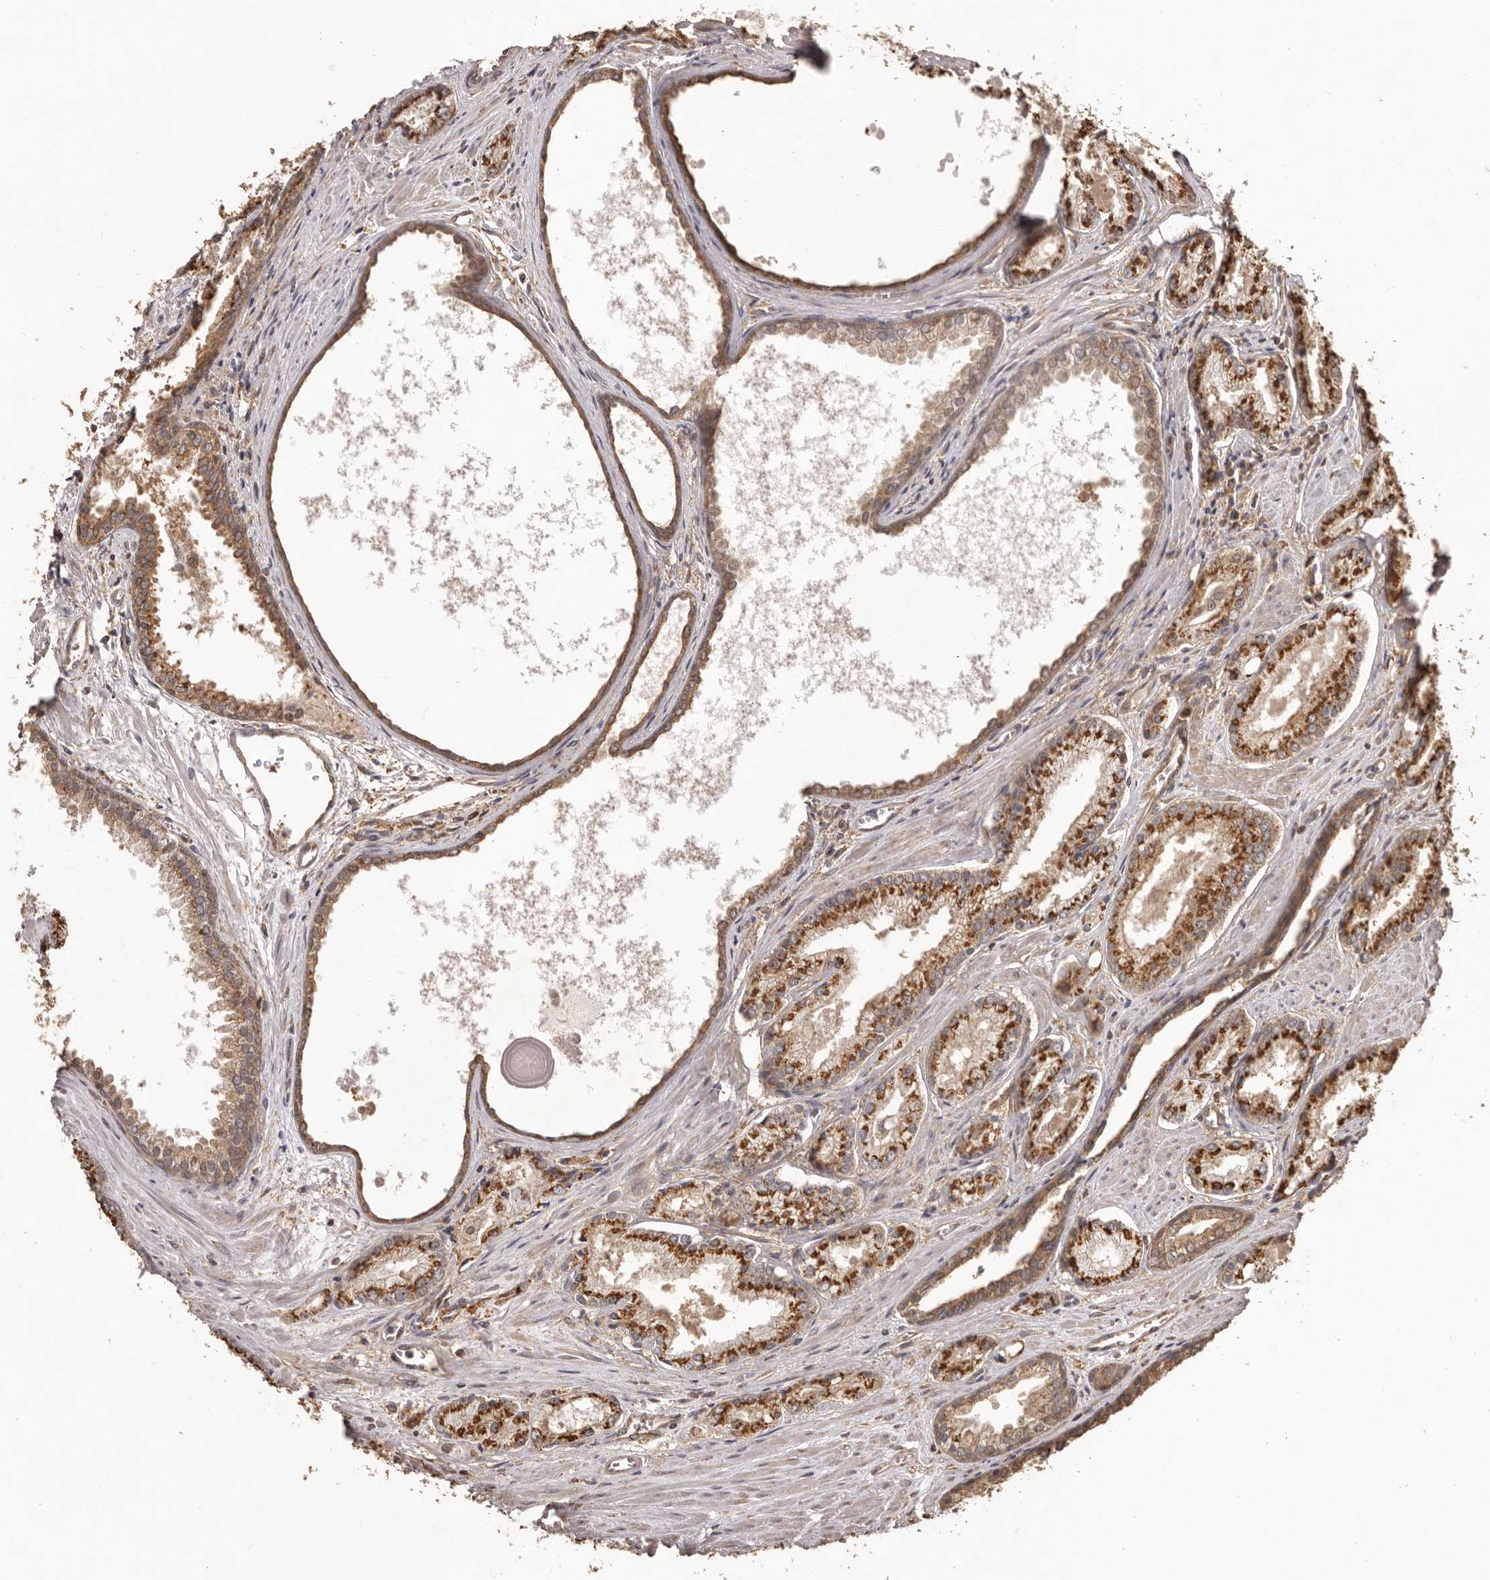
{"staining": {"intensity": "strong", "quantity": ">75%", "location": "cytoplasmic/membranous"}, "tissue": "prostate cancer", "cell_type": "Tumor cells", "image_type": "cancer", "snomed": [{"axis": "morphology", "description": "Adenocarcinoma, Low grade"}, {"axis": "topography", "description": "Prostate"}], "caption": "Protein expression analysis of adenocarcinoma (low-grade) (prostate) shows strong cytoplasmic/membranous positivity in approximately >75% of tumor cells.", "gene": "MTO1", "patient": {"sex": "male", "age": 54}}